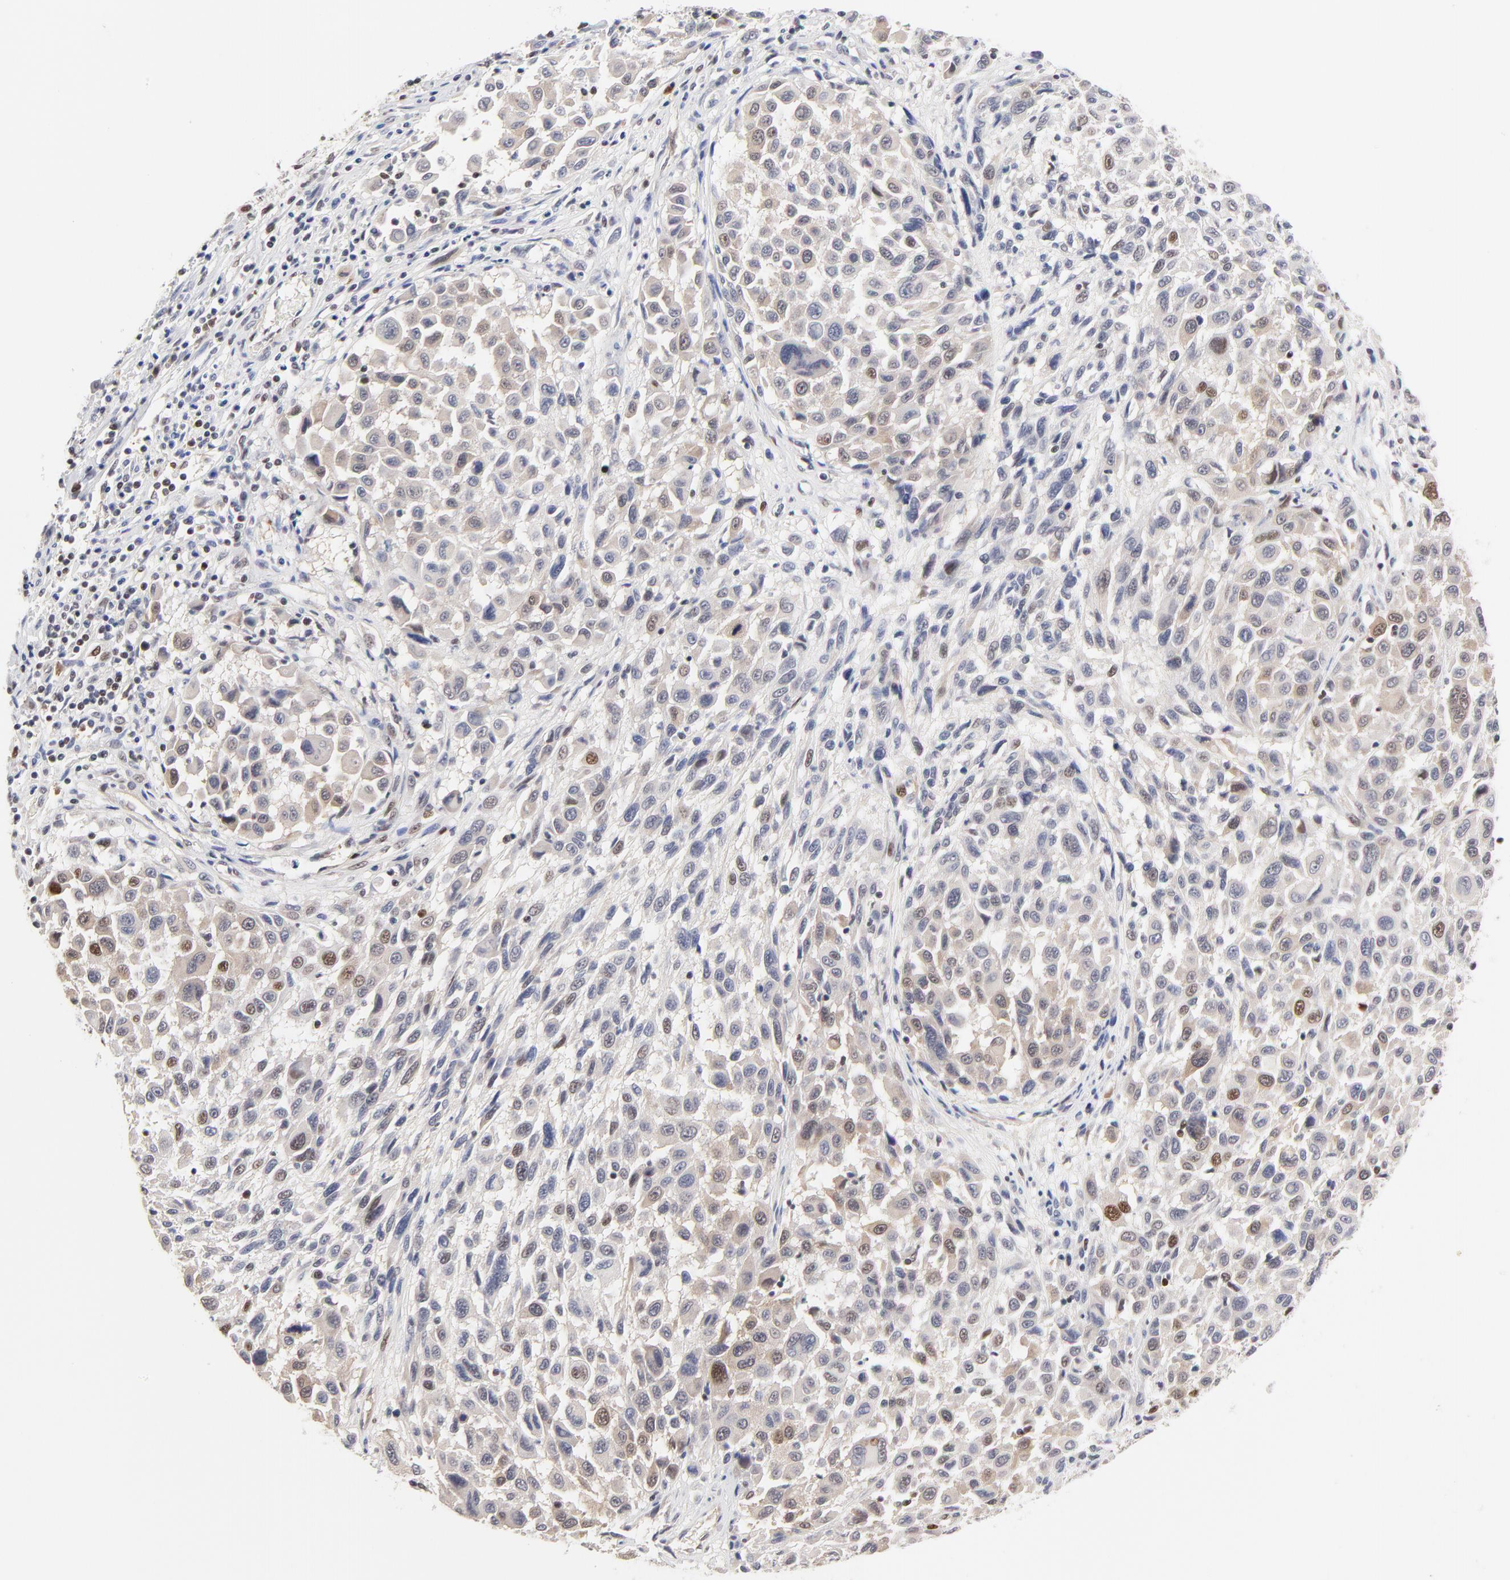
{"staining": {"intensity": "weak", "quantity": "<25%", "location": "nuclear"}, "tissue": "melanoma", "cell_type": "Tumor cells", "image_type": "cancer", "snomed": [{"axis": "morphology", "description": "Malignant melanoma, Metastatic site"}, {"axis": "topography", "description": "Lymph node"}], "caption": "DAB immunohistochemical staining of human malignant melanoma (metastatic site) displays no significant positivity in tumor cells. The staining was performed using DAB to visualize the protein expression in brown, while the nuclei were stained in blue with hematoxylin (Magnification: 20x).", "gene": "OGFOD1", "patient": {"sex": "male", "age": 61}}